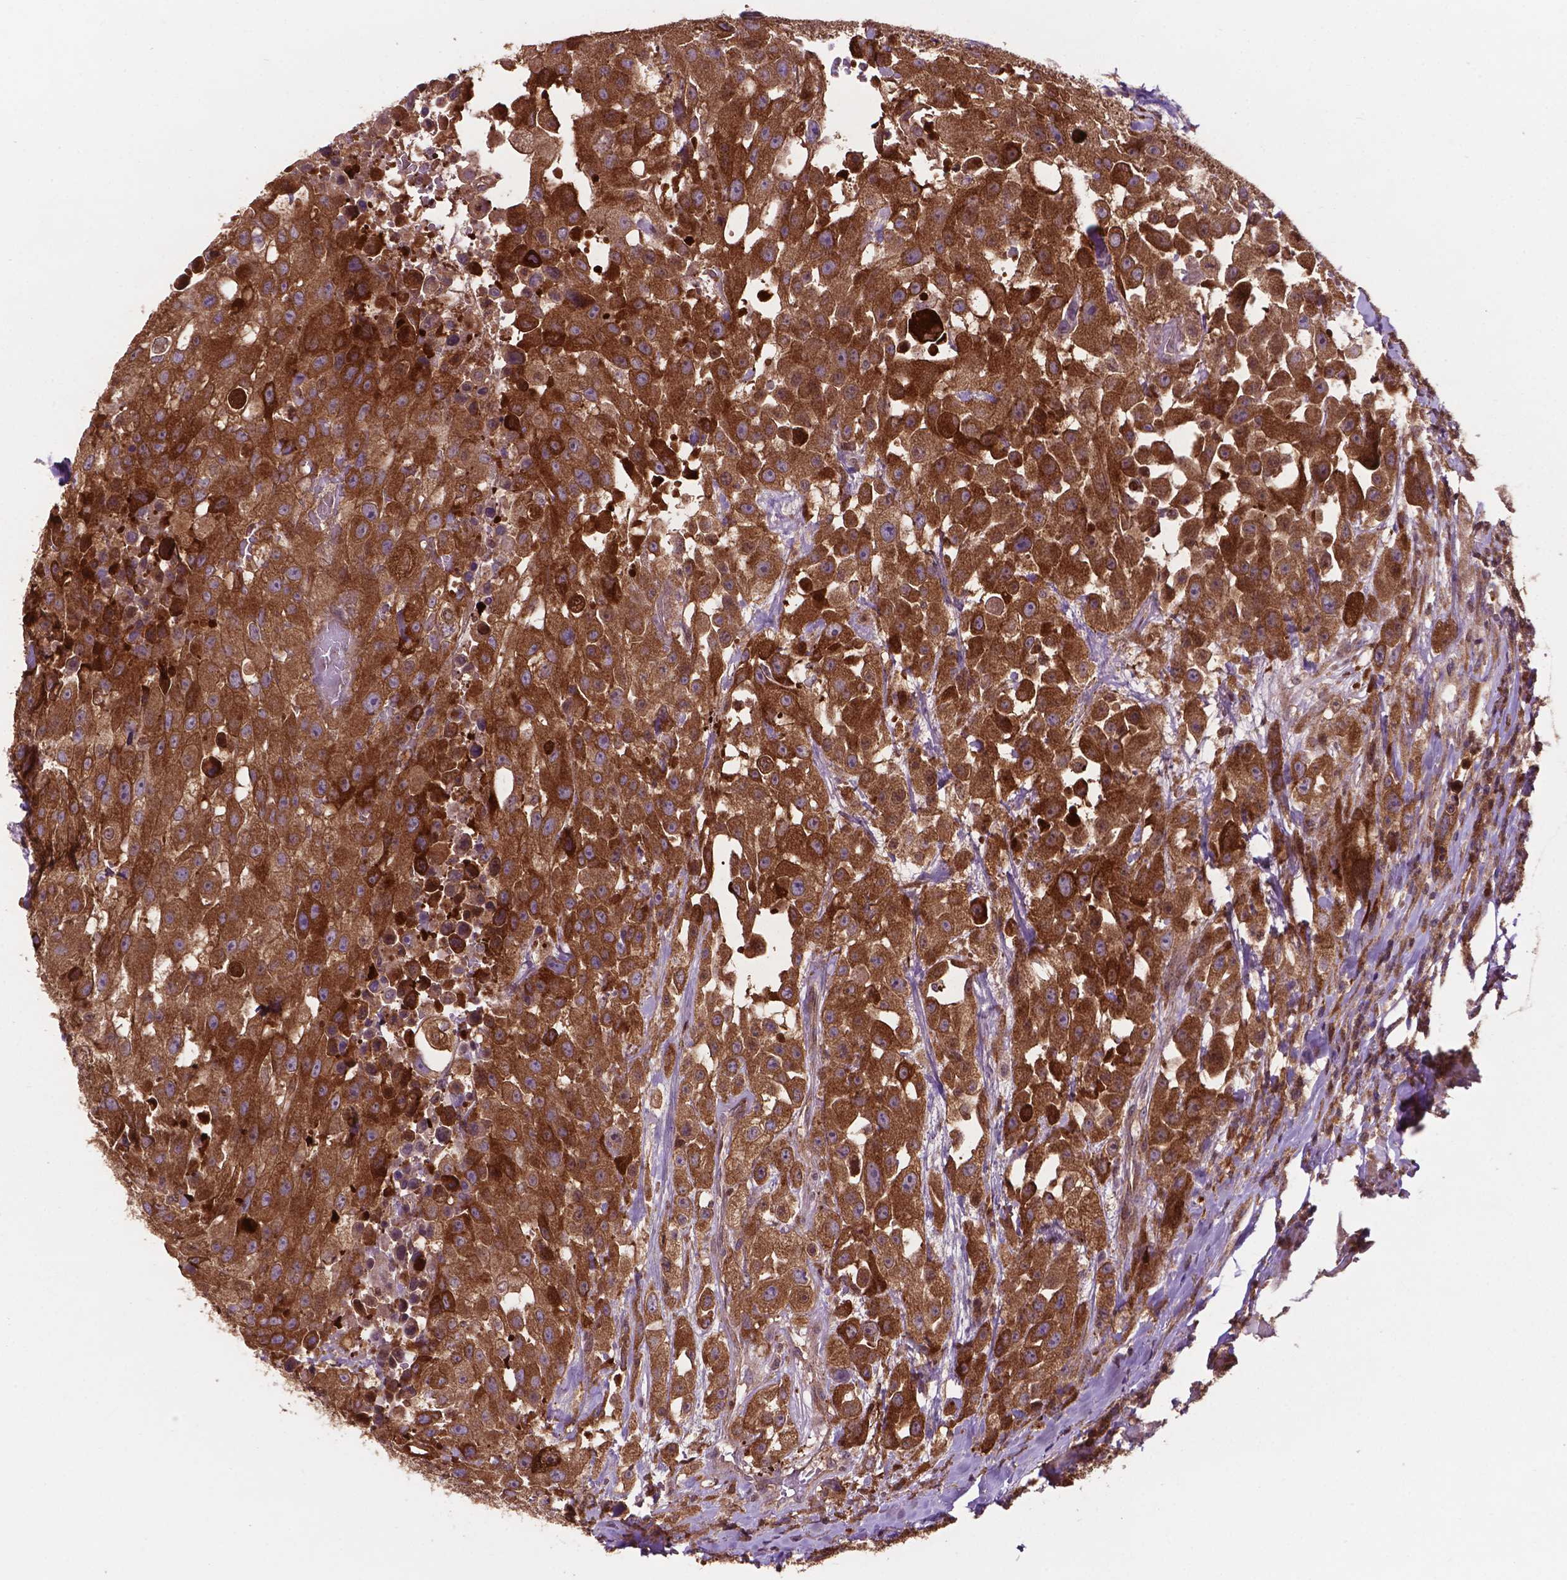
{"staining": {"intensity": "strong", "quantity": ">75%", "location": "cytoplasmic/membranous"}, "tissue": "urothelial cancer", "cell_type": "Tumor cells", "image_type": "cancer", "snomed": [{"axis": "morphology", "description": "Urothelial carcinoma, High grade"}, {"axis": "topography", "description": "Urinary bladder"}], "caption": "High-grade urothelial carcinoma stained with a brown dye shows strong cytoplasmic/membranous positive staining in about >75% of tumor cells.", "gene": "SMAD3", "patient": {"sex": "male", "age": 79}}